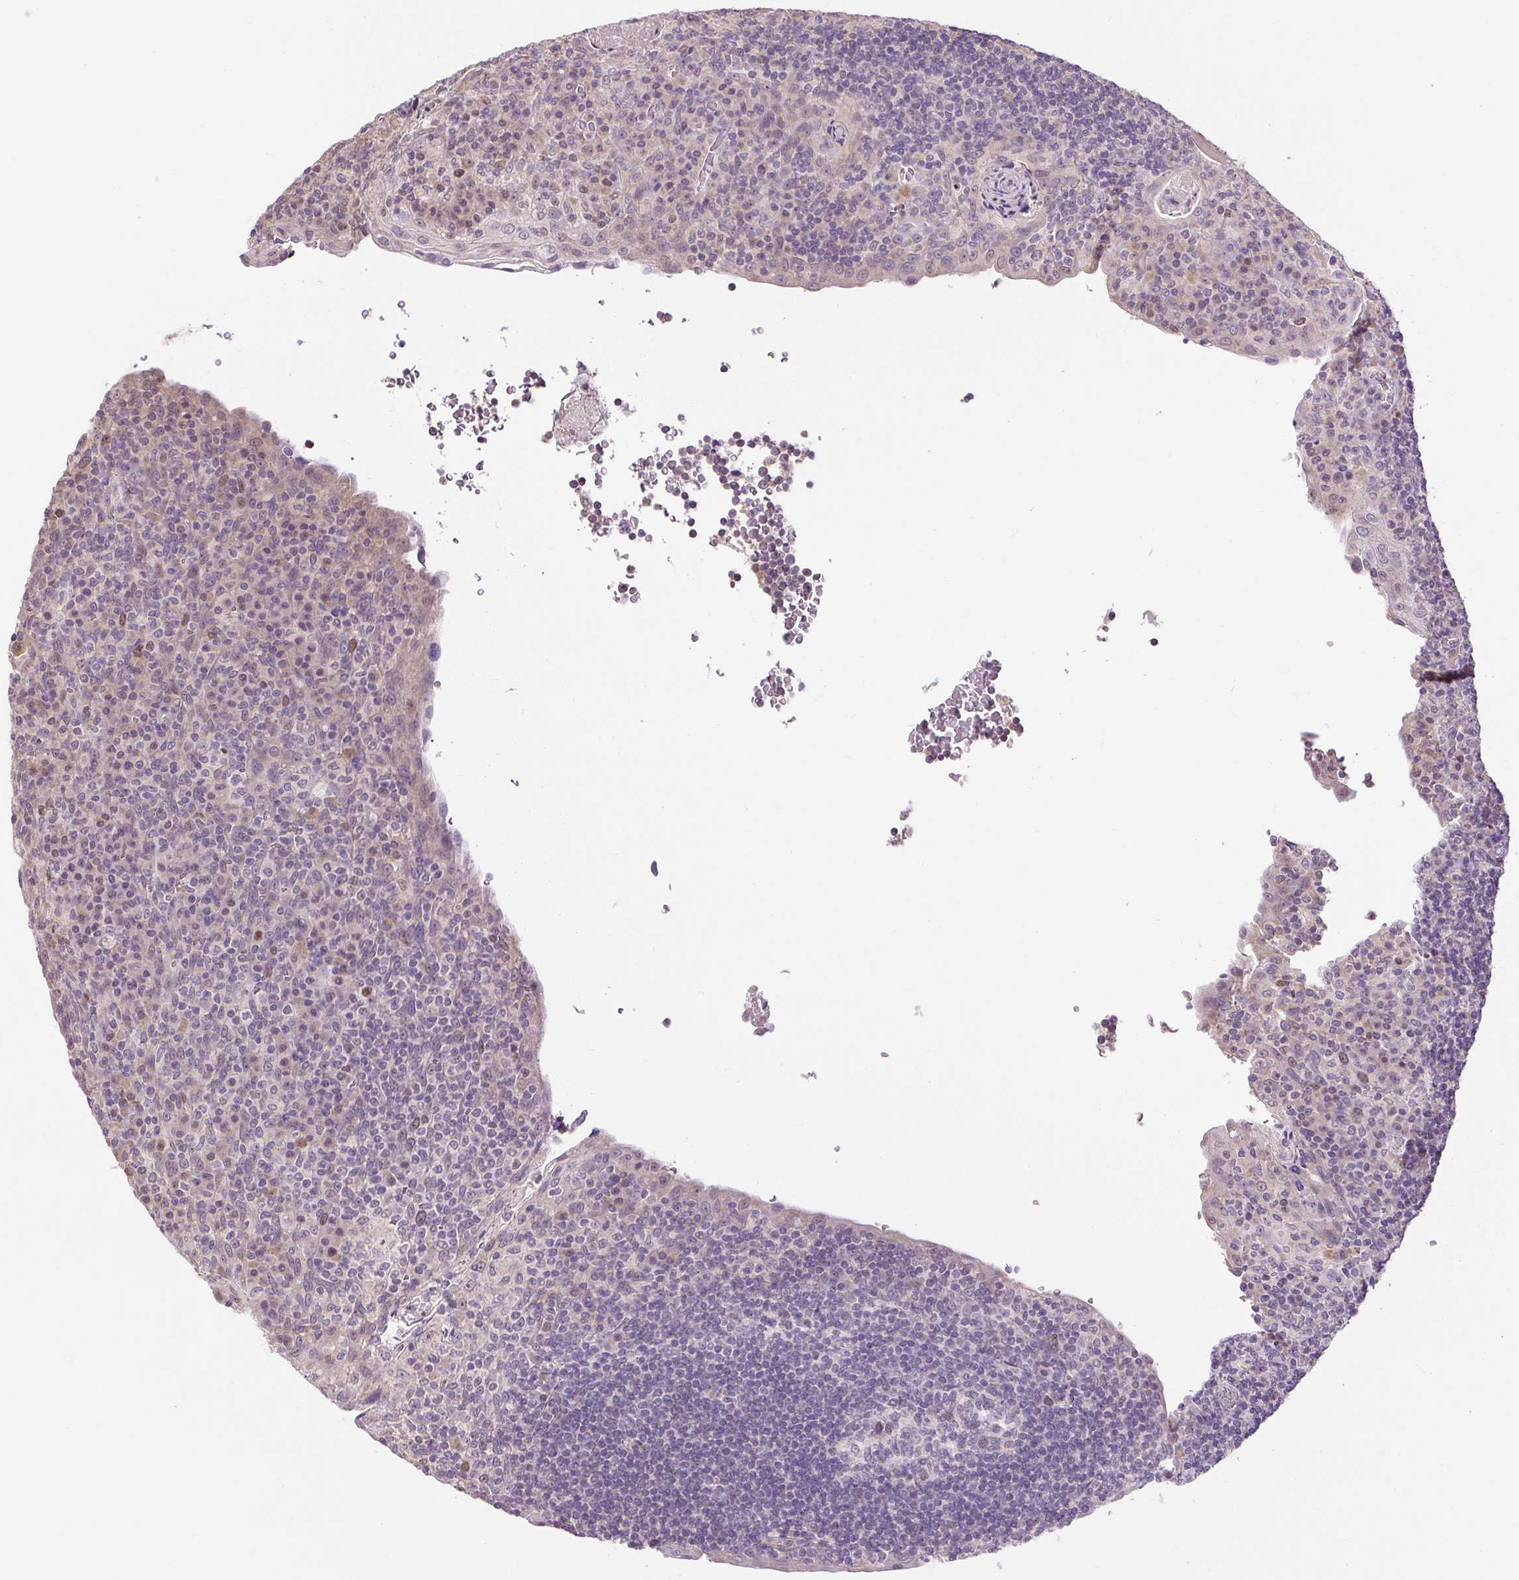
{"staining": {"intensity": "moderate", "quantity": "<25%", "location": "nuclear"}, "tissue": "tonsil", "cell_type": "Germinal center cells", "image_type": "normal", "snomed": [{"axis": "morphology", "description": "Normal tissue, NOS"}, {"axis": "topography", "description": "Tonsil"}], "caption": "Immunohistochemical staining of unremarkable tonsil exhibits moderate nuclear protein positivity in approximately <25% of germinal center cells.", "gene": "RACGAP1", "patient": {"sex": "male", "age": 17}}